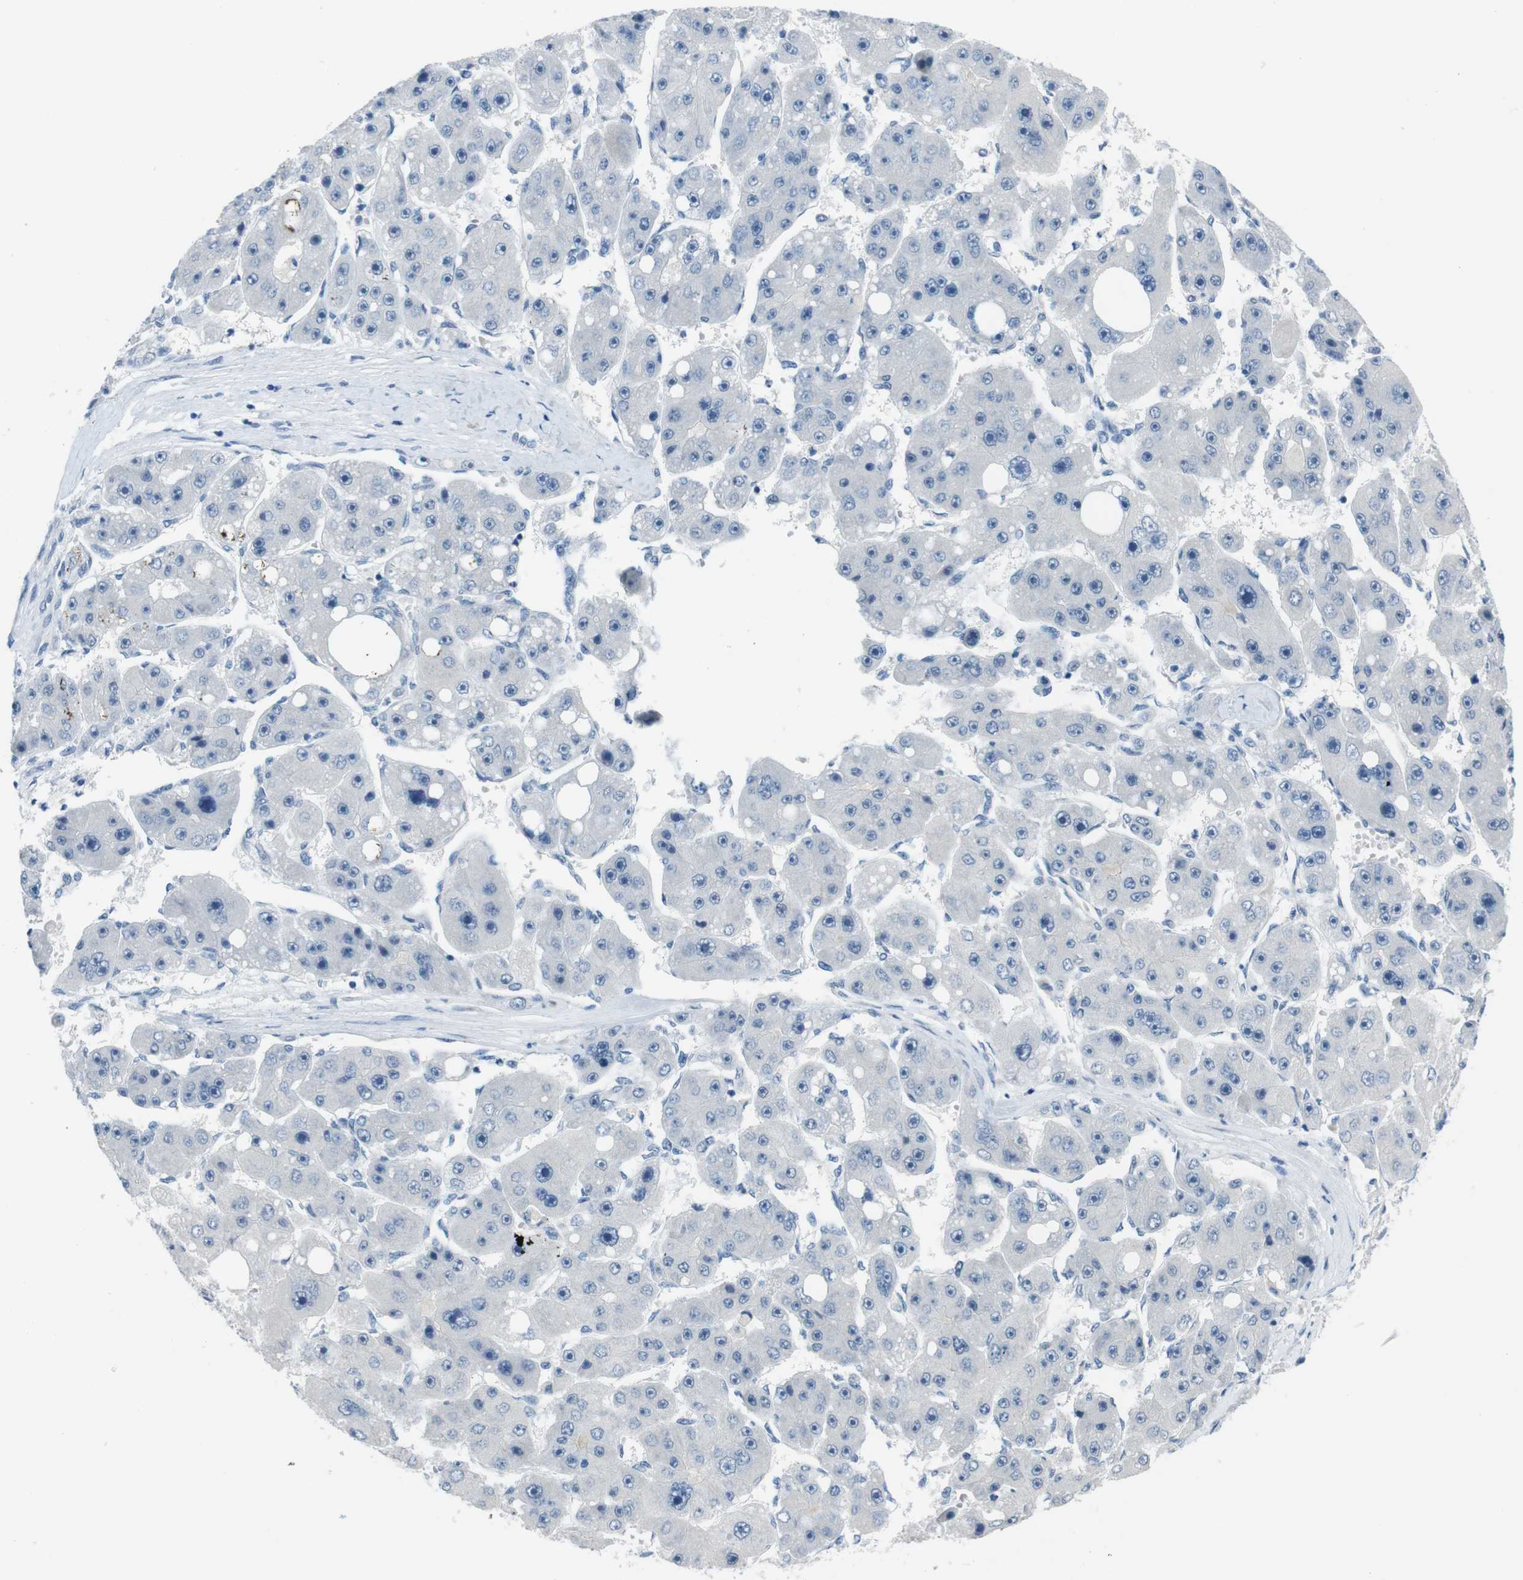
{"staining": {"intensity": "negative", "quantity": "none", "location": "none"}, "tissue": "liver cancer", "cell_type": "Tumor cells", "image_type": "cancer", "snomed": [{"axis": "morphology", "description": "Carcinoma, Hepatocellular, NOS"}, {"axis": "topography", "description": "Liver"}], "caption": "A micrograph of hepatocellular carcinoma (liver) stained for a protein exhibits no brown staining in tumor cells. (Immunohistochemistry, brightfield microscopy, high magnification).", "gene": "HRH2", "patient": {"sex": "female", "age": 61}}